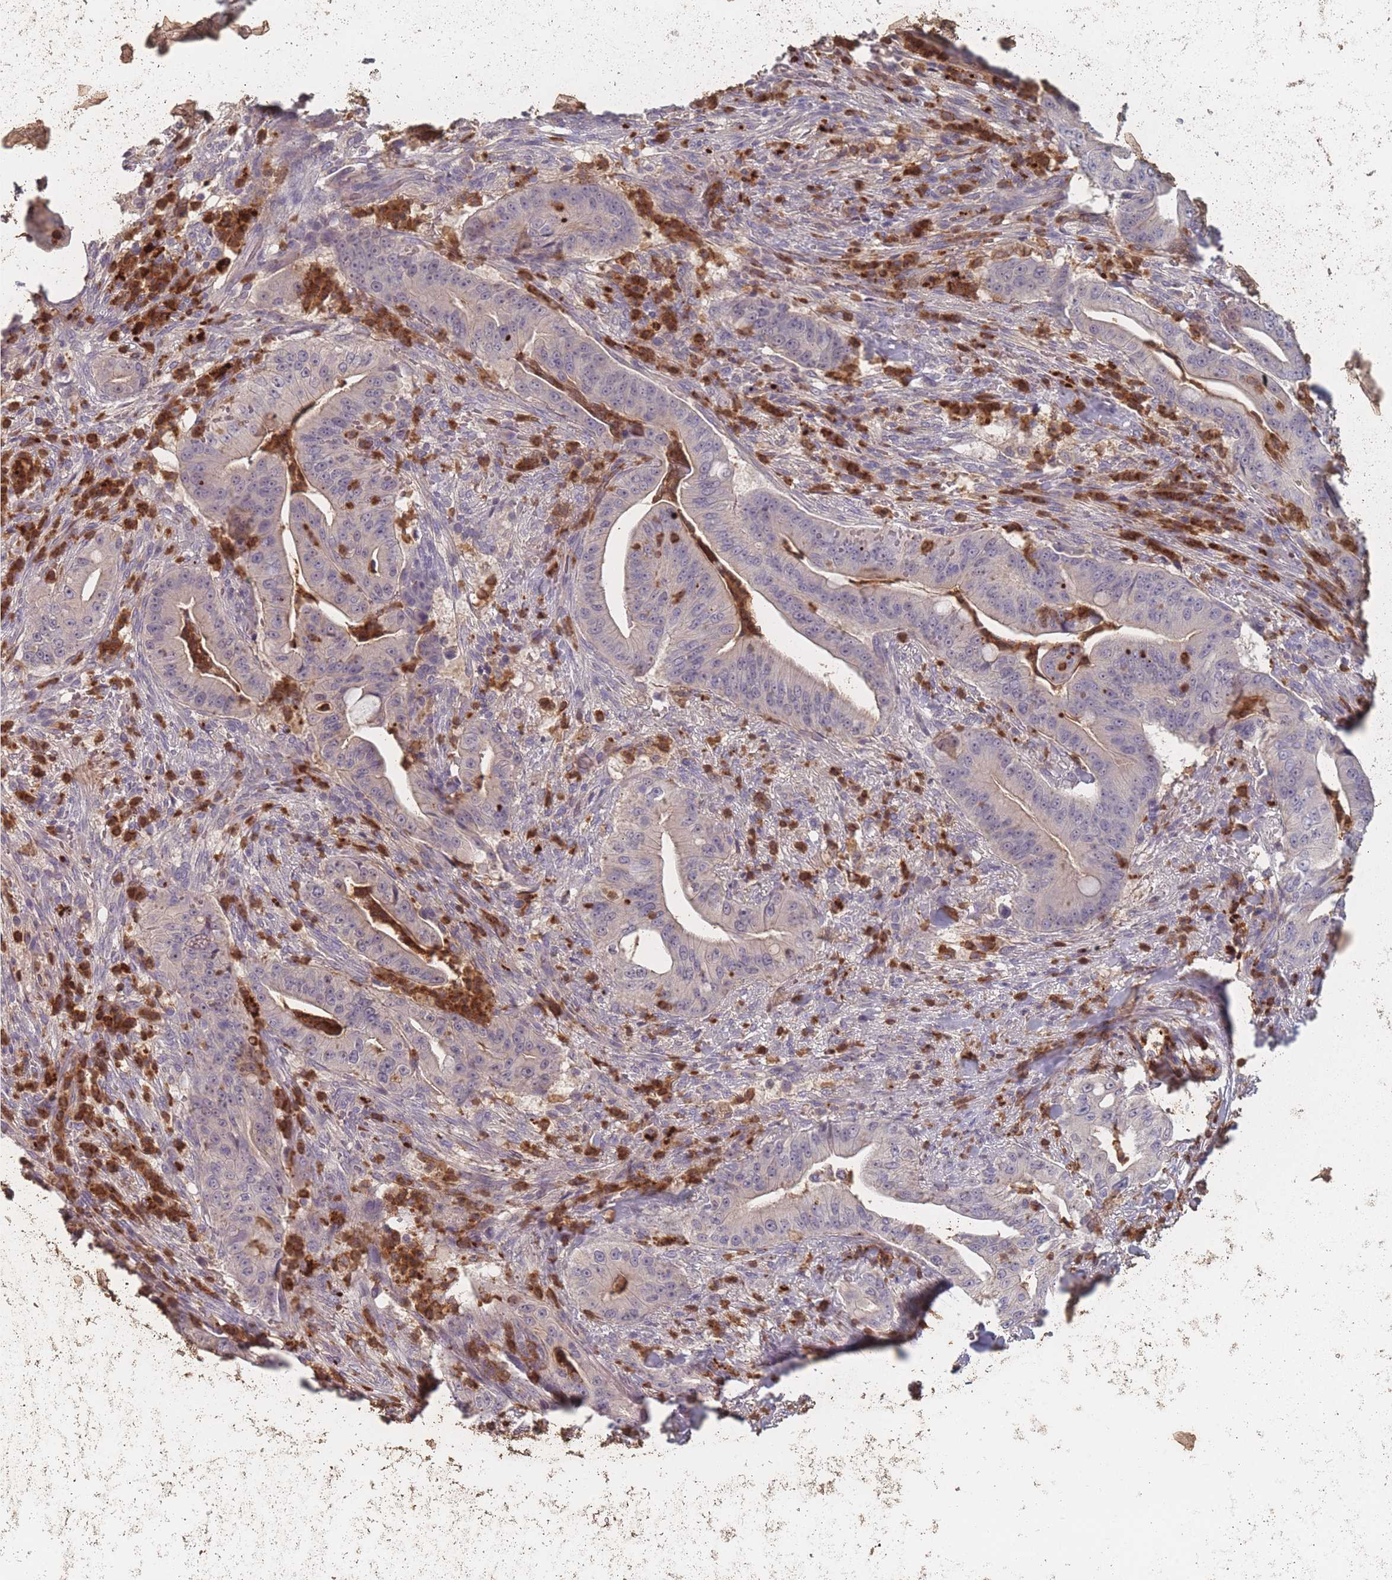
{"staining": {"intensity": "negative", "quantity": "none", "location": "none"}, "tissue": "pancreatic cancer", "cell_type": "Tumor cells", "image_type": "cancer", "snomed": [{"axis": "morphology", "description": "Adenocarcinoma, NOS"}, {"axis": "topography", "description": "Pancreas"}], "caption": "Image shows no significant protein expression in tumor cells of pancreatic cancer (adenocarcinoma).", "gene": "BST1", "patient": {"sex": "male", "age": 71}}